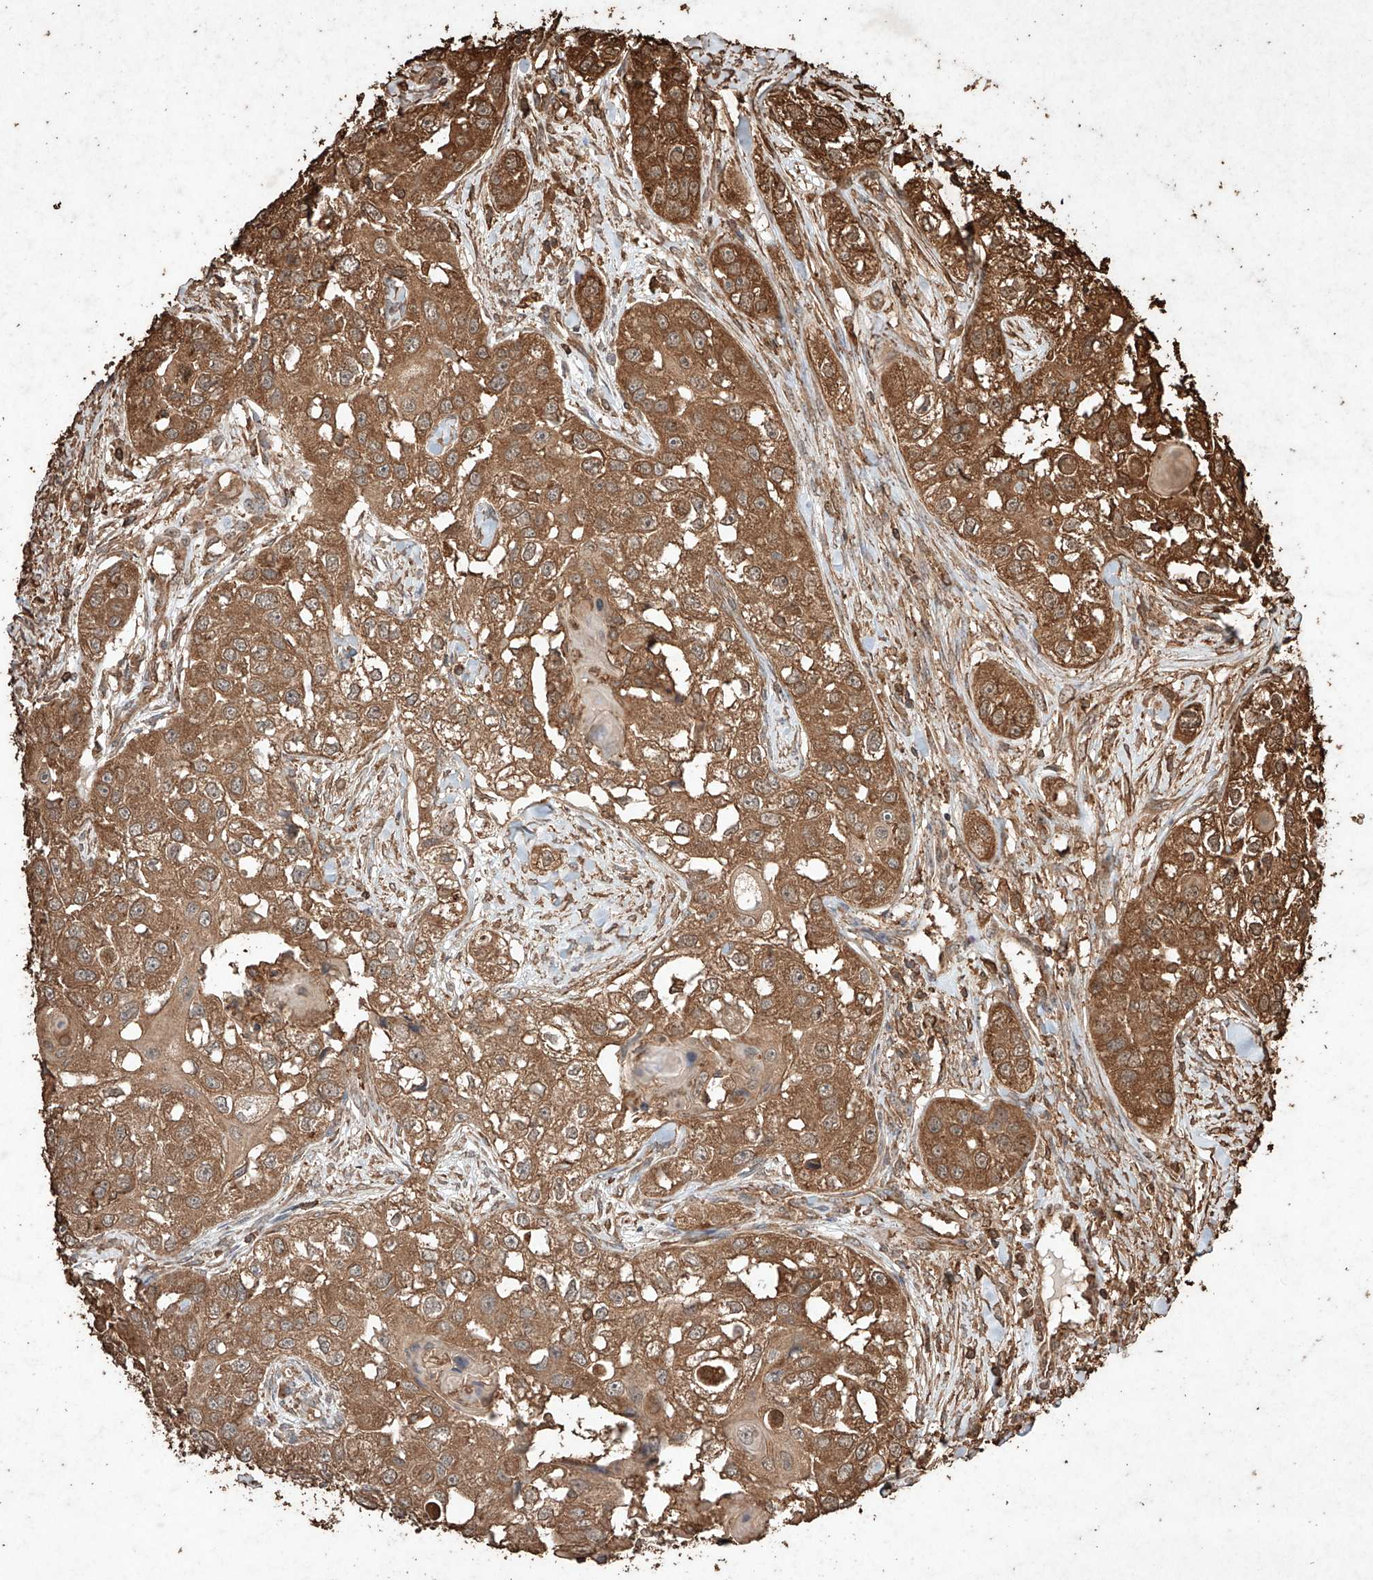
{"staining": {"intensity": "moderate", "quantity": ">75%", "location": "cytoplasmic/membranous"}, "tissue": "head and neck cancer", "cell_type": "Tumor cells", "image_type": "cancer", "snomed": [{"axis": "morphology", "description": "Normal tissue, NOS"}, {"axis": "morphology", "description": "Squamous cell carcinoma, NOS"}, {"axis": "topography", "description": "Skeletal muscle"}, {"axis": "topography", "description": "Head-Neck"}], "caption": "Brown immunohistochemical staining in head and neck cancer (squamous cell carcinoma) exhibits moderate cytoplasmic/membranous positivity in approximately >75% of tumor cells. (DAB (3,3'-diaminobenzidine) IHC with brightfield microscopy, high magnification).", "gene": "M6PR", "patient": {"sex": "male", "age": 51}}